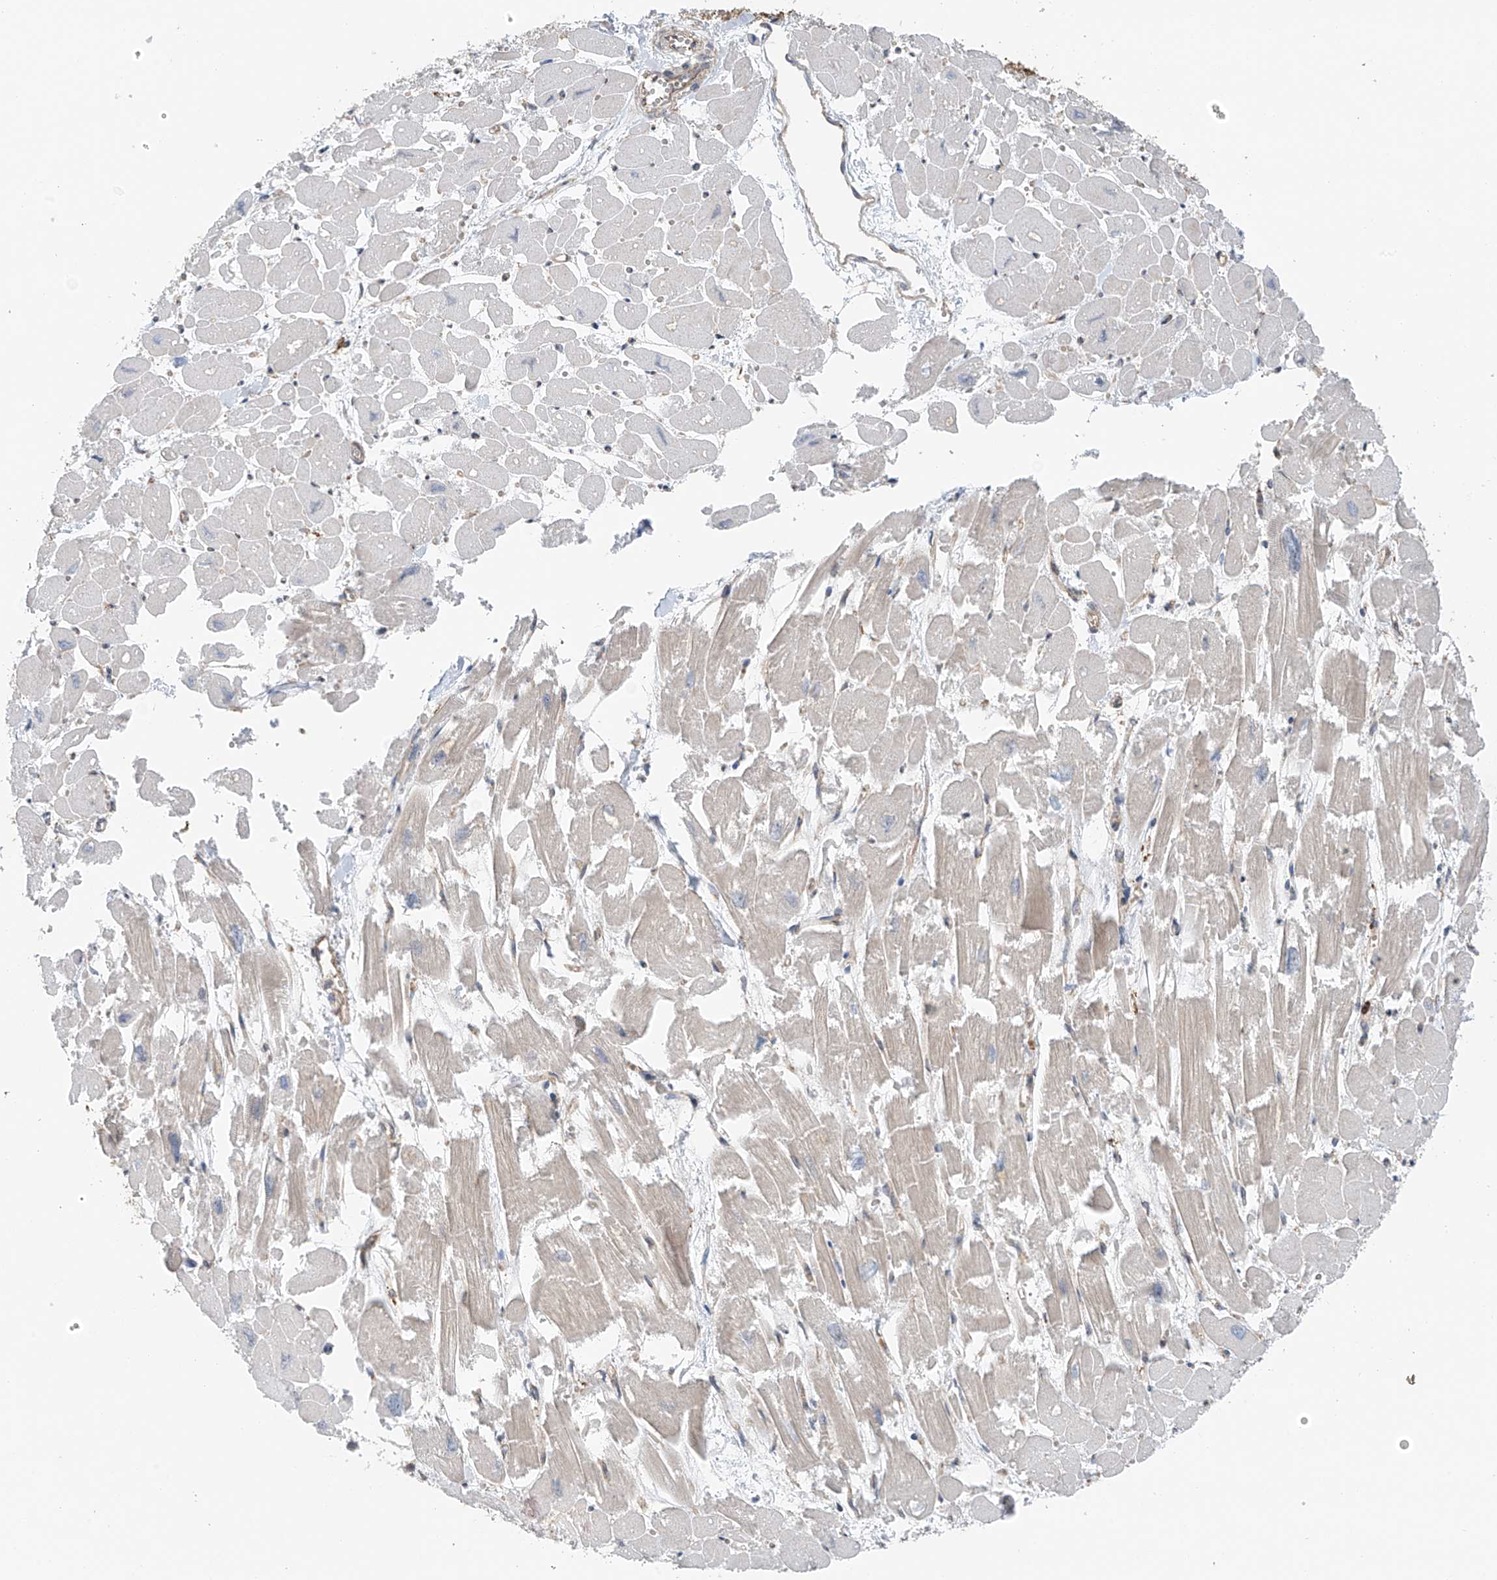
{"staining": {"intensity": "negative", "quantity": "none", "location": "none"}, "tissue": "heart muscle", "cell_type": "Cardiomyocytes", "image_type": "normal", "snomed": [{"axis": "morphology", "description": "Normal tissue, NOS"}, {"axis": "topography", "description": "Heart"}], "caption": "This micrograph is of benign heart muscle stained with immunohistochemistry to label a protein in brown with the nuclei are counter-stained blue. There is no staining in cardiomyocytes.", "gene": "ZNF189", "patient": {"sex": "male", "age": 54}}